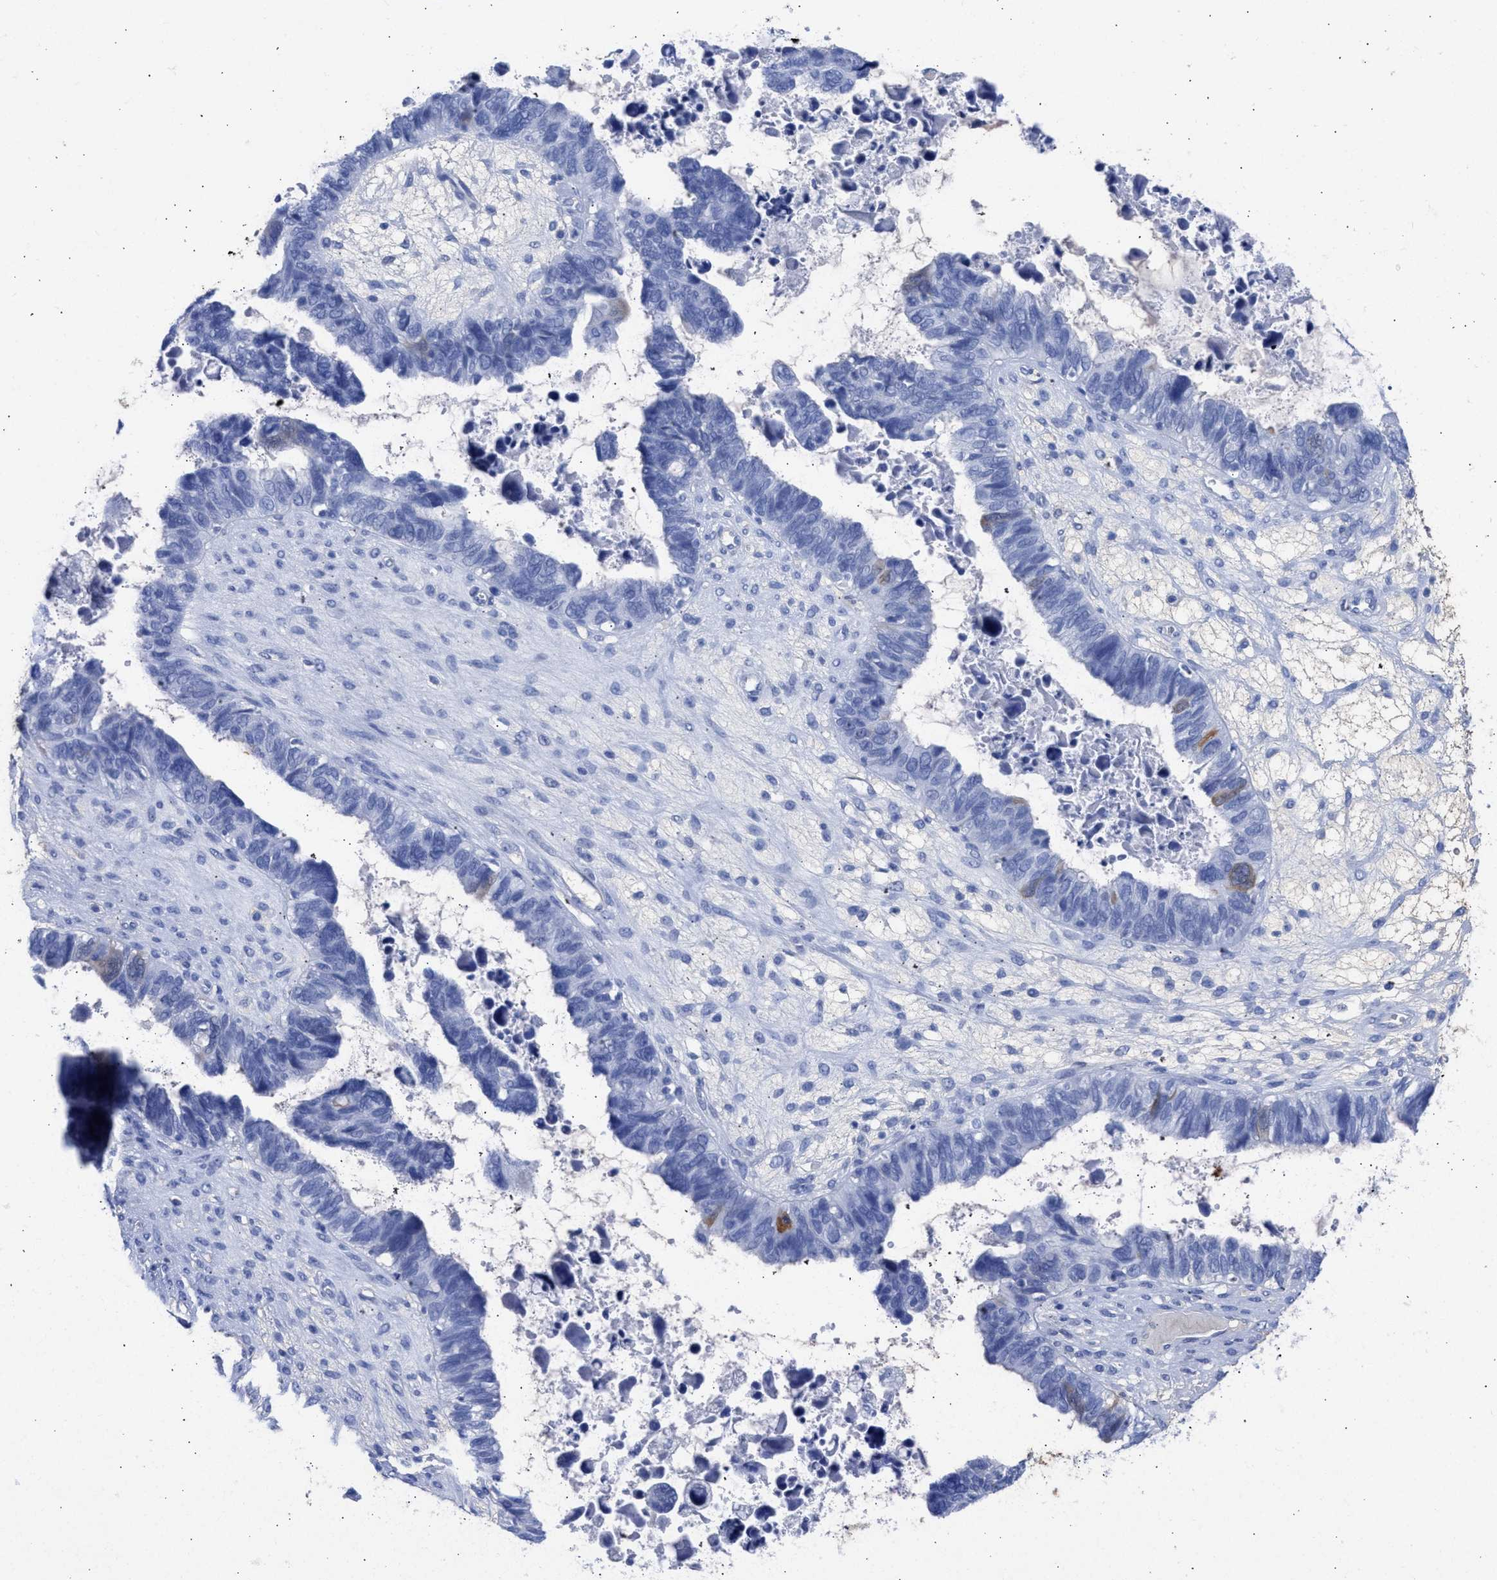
{"staining": {"intensity": "weak", "quantity": "<25%", "location": "cytoplasmic/membranous"}, "tissue": "ovarian cancer", "cell_type": "Tumor cells", "image_type": "cancer", "snomed": [{"axis": "morphology", "description": "Cystadenocarcinoma, serous, NOS"}, {"axis": "topography", "description": "Ovary"}], "caption": "An IHC micrograph of serous cystadenocarcinoma (ovarian) is shown. There is no staining in tumor cells of serous cystadenocarcinoma (ovarian). (Brightfield microscopy of DAB IHC at high magnification).", "gene": "RSPH1", "patient": {"sex": "female", "age": 79}}